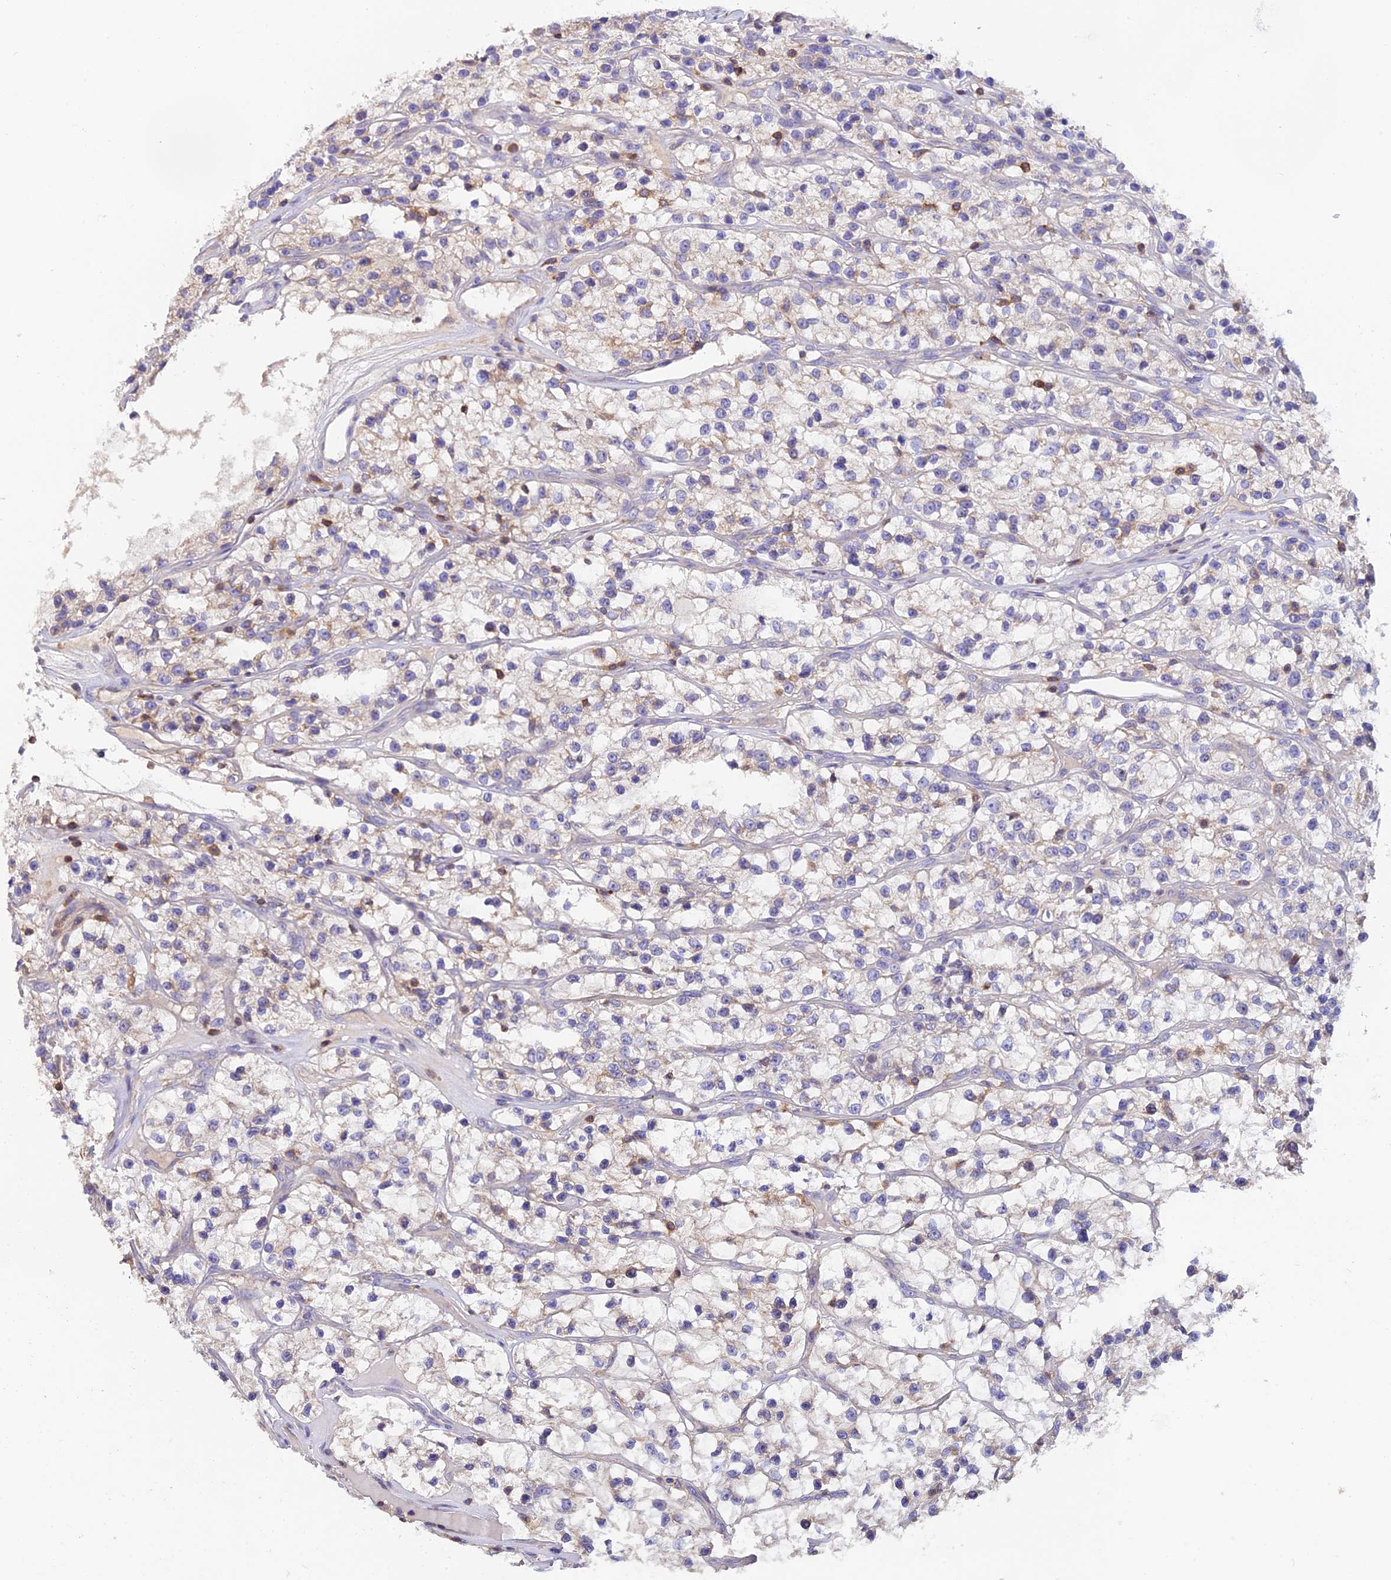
{"staining": {"intensity": "negative", "quantity": "none", "location": "none"}, "tissue": "renal cancer", "cell_type": "Tumor cells", "image_type": "cancer", "snomed": [{"axis": "morphology", "description": "Adenocarcinoma, NOS"}, {"axis": "topography", "description": "Kidney"}], "caption": "Immunohistochemical staining of human adenocarcinoma (renal) displays no significant staining in tumor cells. (Immunohistochemistry (ihc), brightfield microscopy, high magnification).", "gene": "LPXN", "patient": {"sex": "female", "age": 57}}